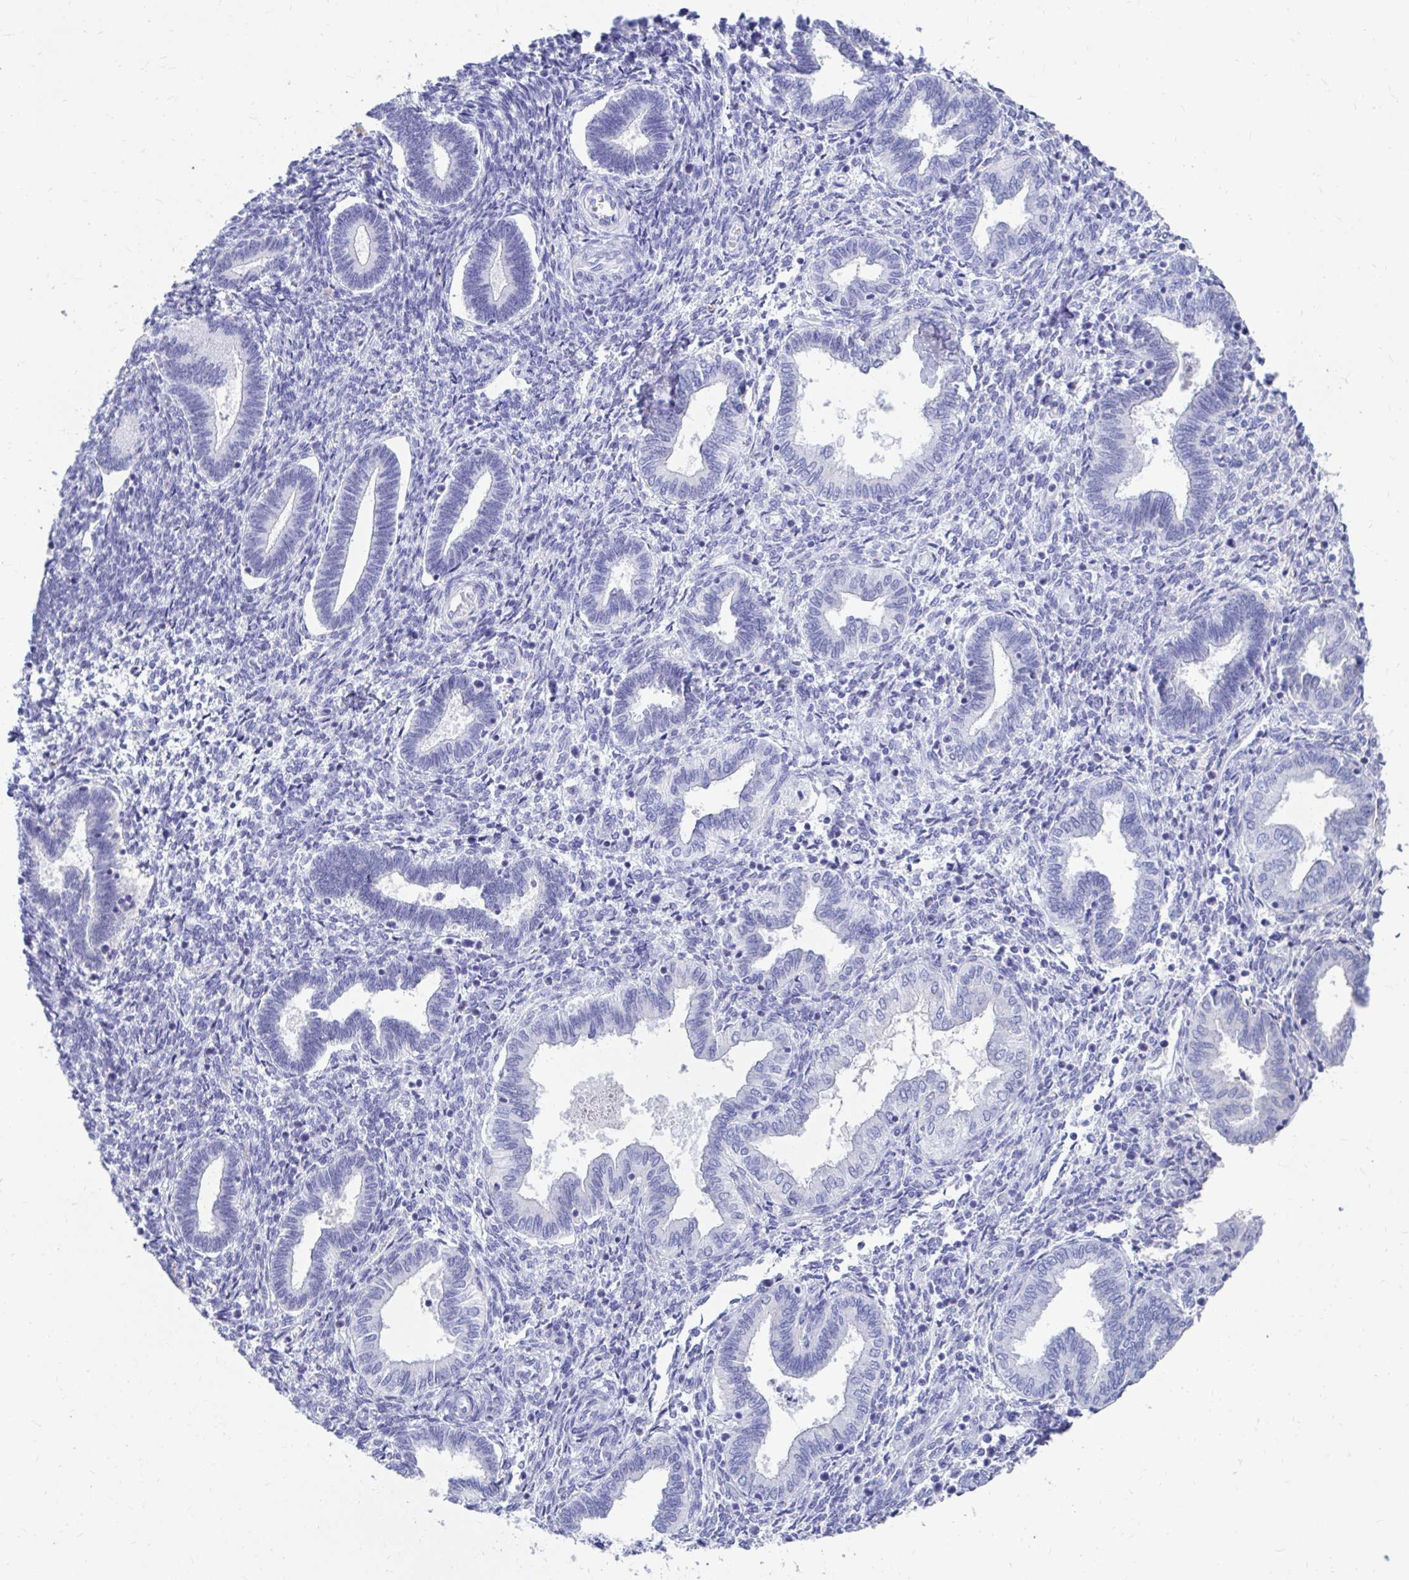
{"staining": {"intensity": "negative", "quantity": "none", "location": "none"}, "tissue": "endometrium", "cell_type": "Cells in endometrial stroma", "image_type": "normal", "snomed": [{"axis": "morphology", "description": "Normal tissue, NOS"}, {"axis": "topography", "description": "Endometrium"}], "caption": "Cells in endometrial stroma are negative for brown protein staining in benign endometrium. Brightfield microscopy of IHC stained with DAB (3,3'-diaminobenzidine) (brown) and hematoxylin (blue), captured at high magnification.", "gene": "DPEP3", "patient": {"sex": "female", "age": 42}}